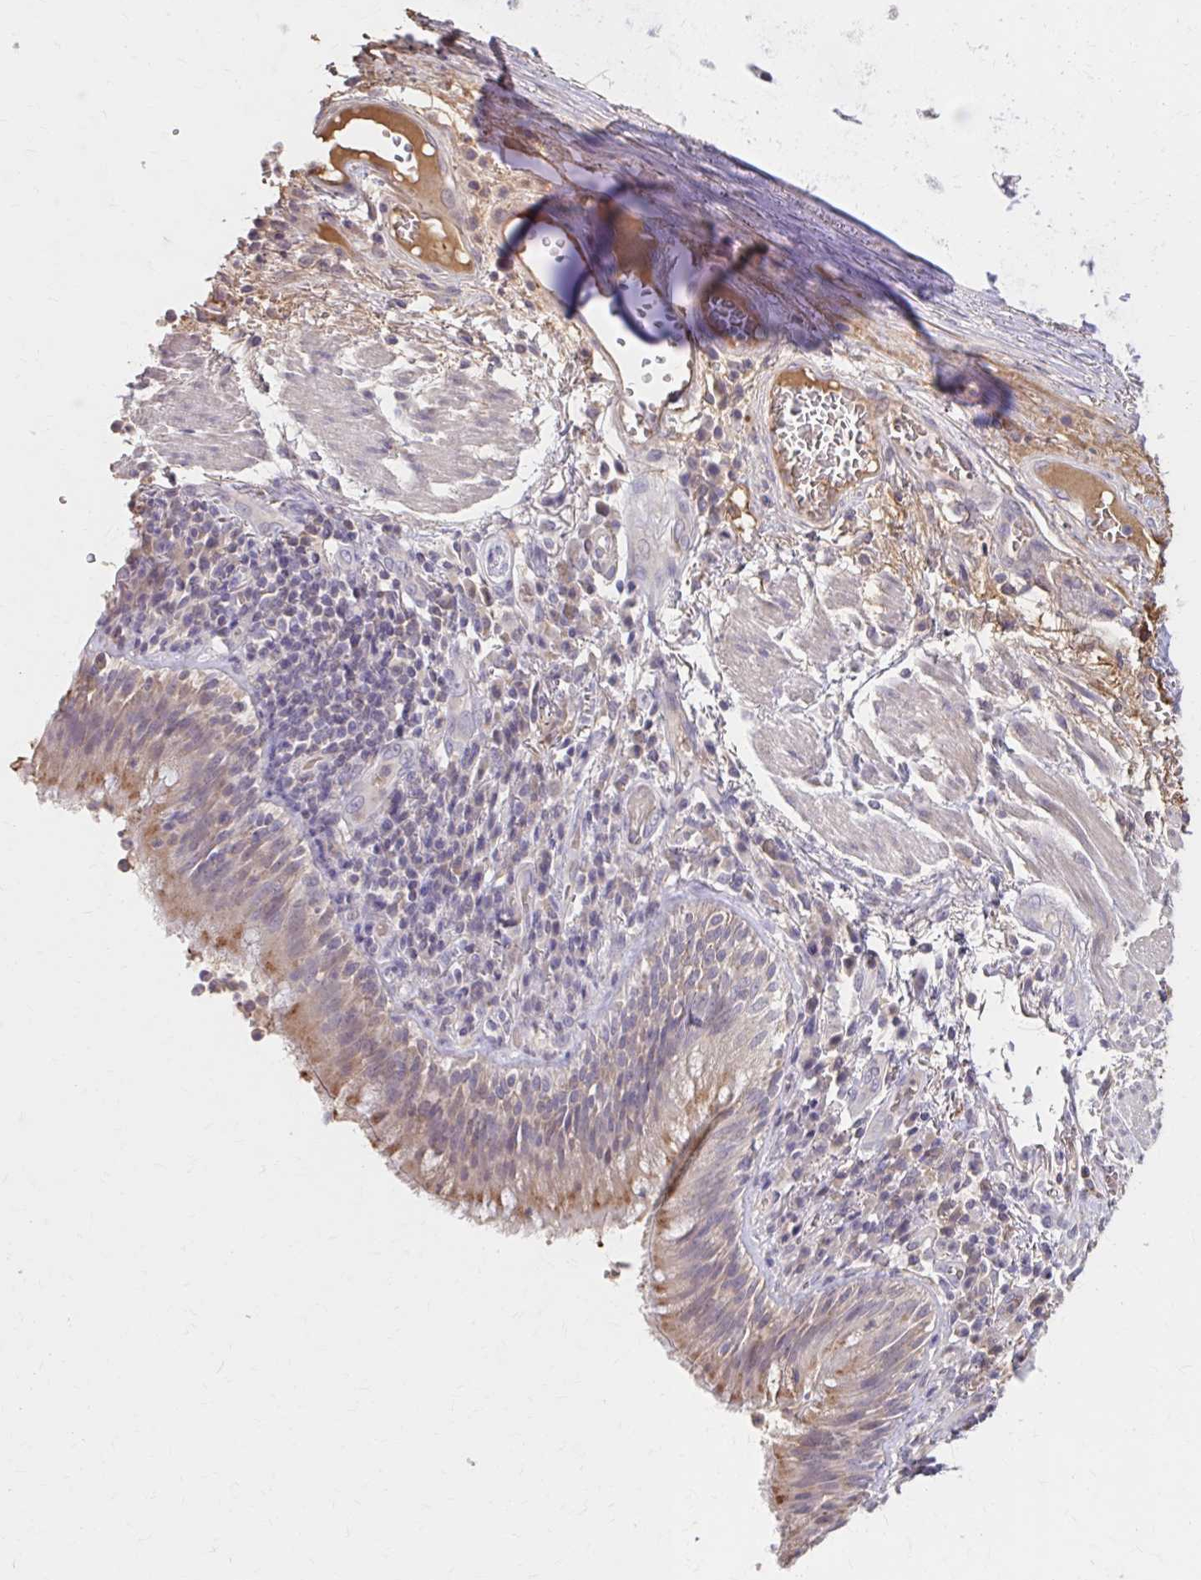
{"staining": {"intensity": "moderate", "quantity": ">75%", "location": "cytoplasmic/membranous"}, "tissue": "bronchus", "cell_type": "Respiratory epithelial cells", "image_type": "normal", "snomed": [{"axis": "morphology", "description": "Normal tissue, NOS"}, {"axis": "topography", "description": "Cartilage tissue"}, {"axis": "topography", "description": "Bronchus"}], "caption": "The image displays a brown stain indicating the presence of a protein in the cytoplasmic/membranous of respiratory epithelial cells in bronchus. (brown staining indicates protein expression, while blue staining denotes nuclei).", "gene": "HMGCS2", "patient": {"sex": "male", "age": 56}}